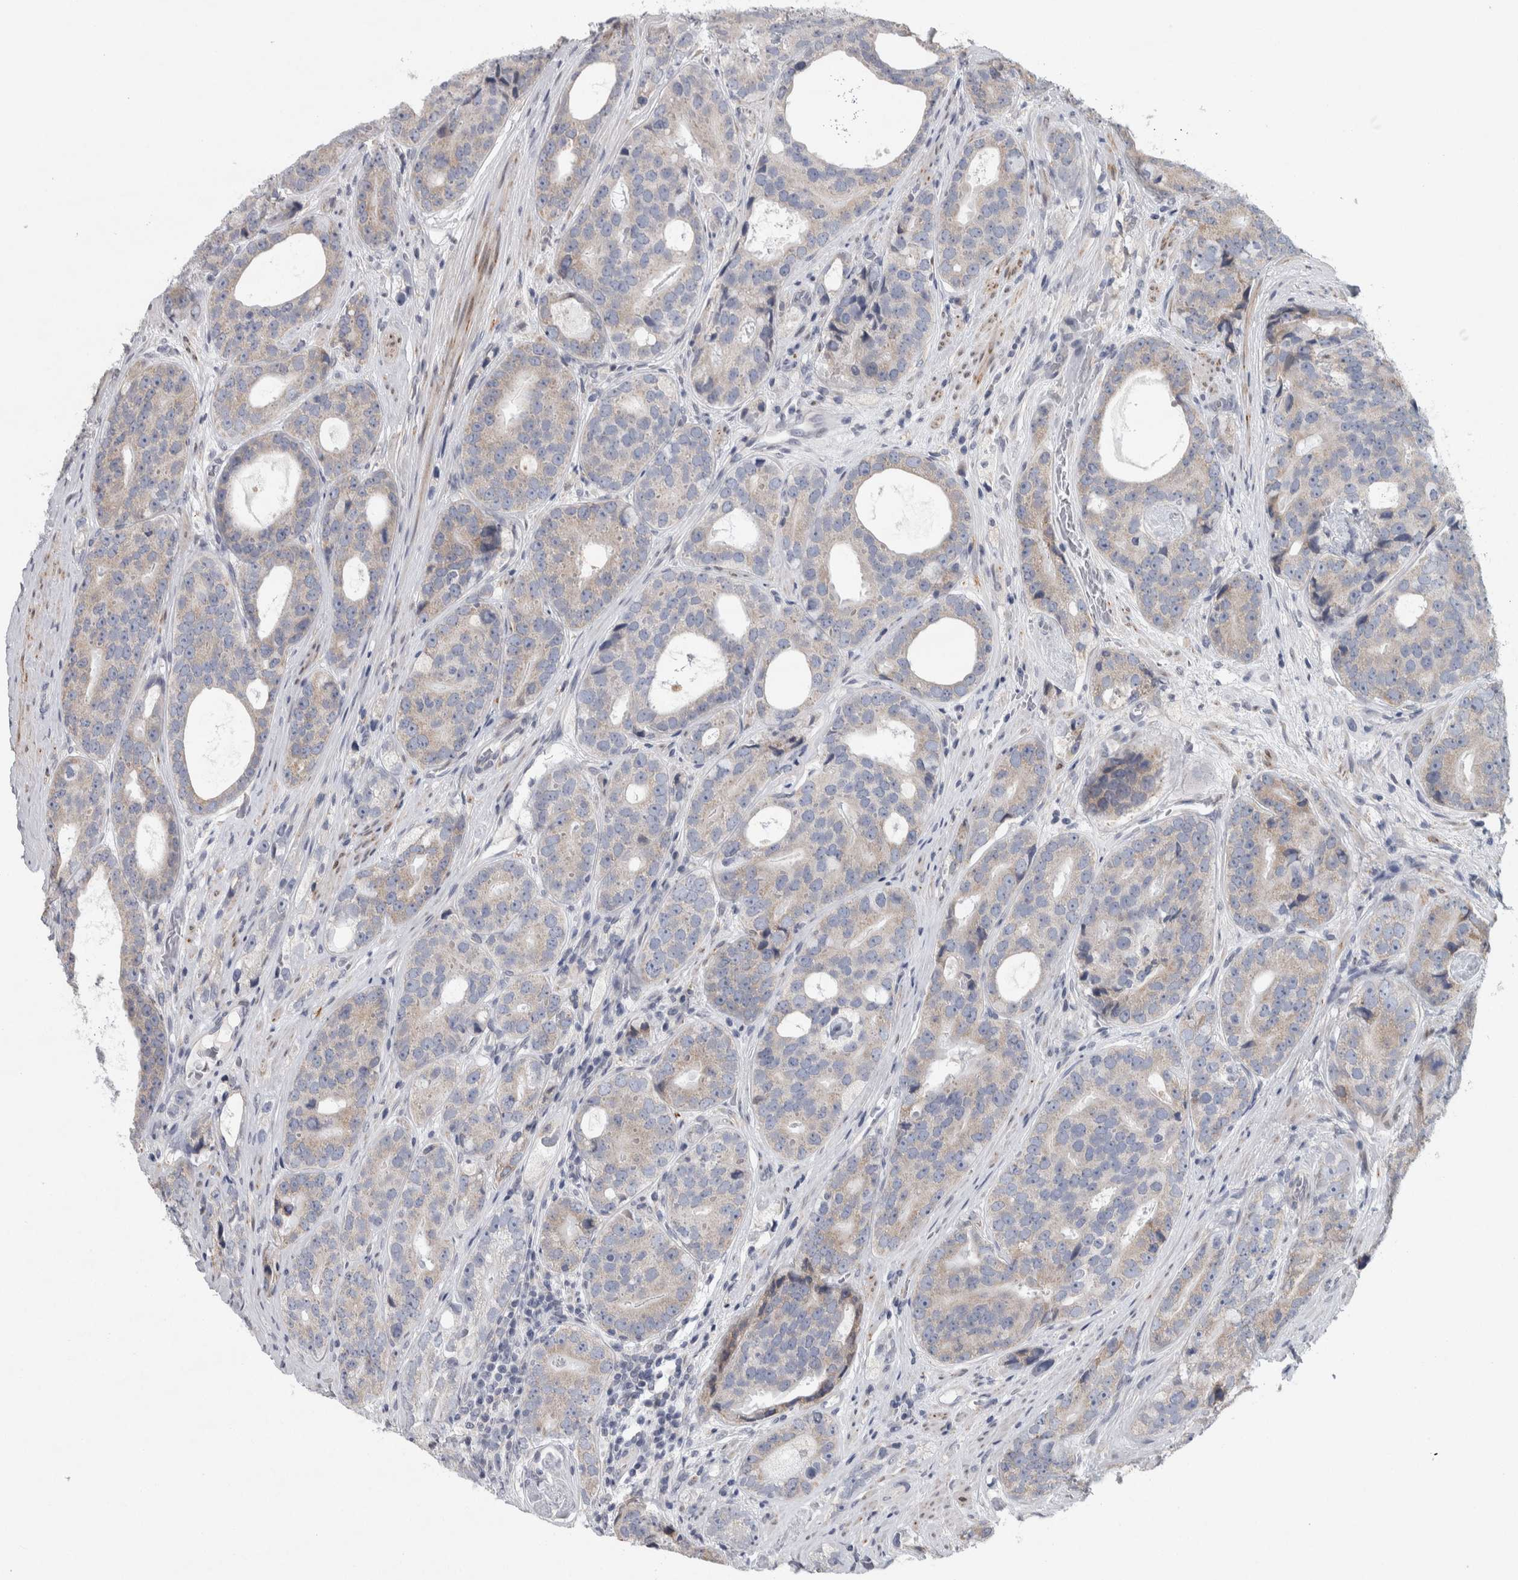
{"staining": {"intensity": "negative", "quantity": "none", "location": "none"}, "tissue": "prostate cancer", "cell_type": "Tumor cells", "image_type": "cancer", "snomed": [{"axis": "morphology", "description": "Adenocarcinoma, High grade"}, {"axis": "topography", "description": "Prostate"}], "caption": "High power microscopy histopathology image of an IHC photomicrograph of prostate cancer, revealing no significant expression in tumor cells.", "gene": "SIGMAR1", "patient": {"sex": "male", "age": 56}}